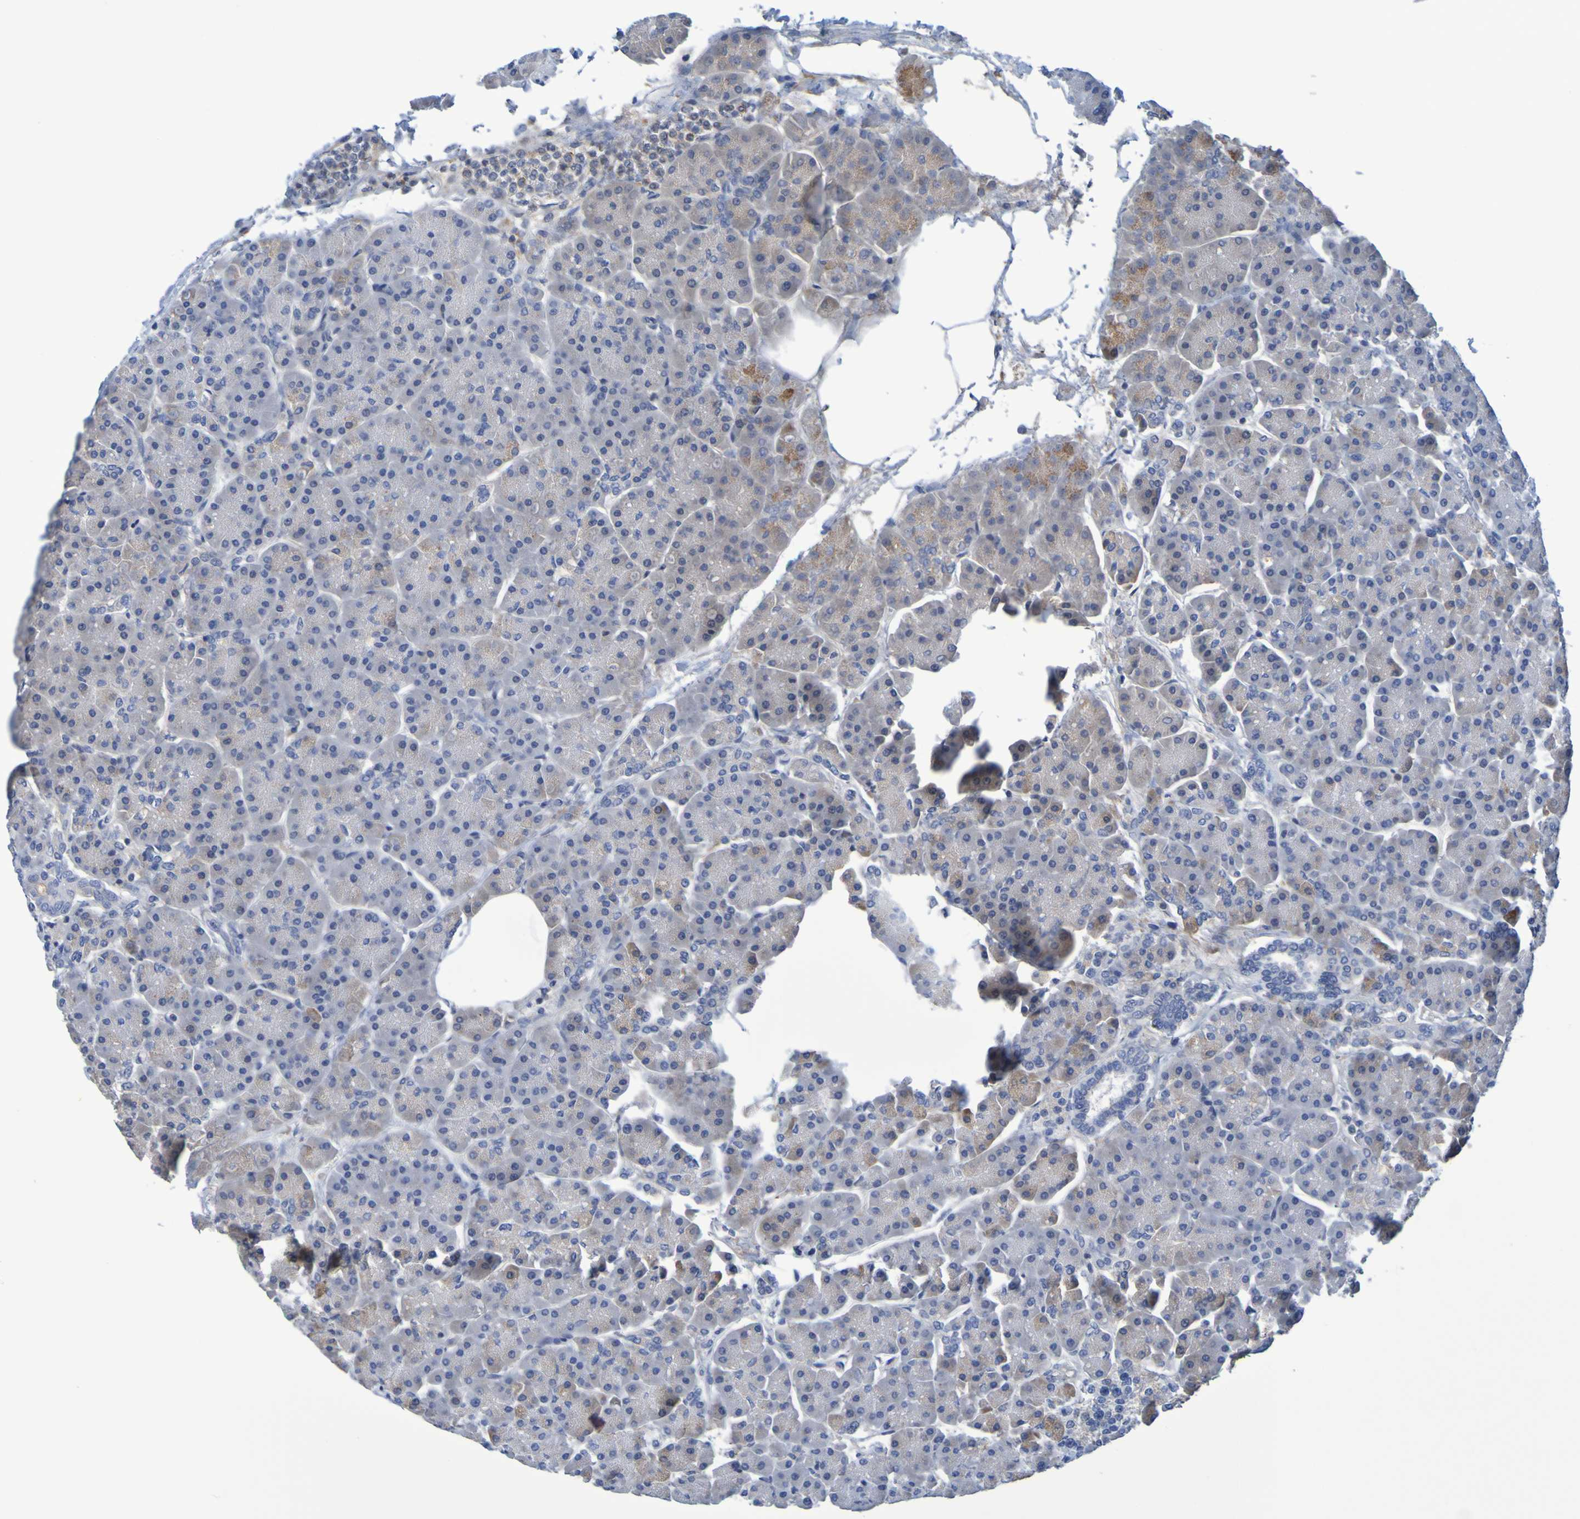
{"staining": {"intensity": "moderate", "quantity": "<25%", "location": "cytoplasmic/membranous"}, "tissue": "pancreas", "cell_type": "Exocrine glandular cells", "image_type": "normal", "snomed": [{"axis": "morphology", "description": "Normal tissue, NOS"}, {"axis": "topography", "description": "Pancreas"}], "caption": "DAB immunohistochemical staining of benign human pancreas reveals moderate cytoplasmic/membranous protein expression in approximately <25% of exocrine glandular cells. Using DAB (brown) and hematoxylin (blue) stains, captured at high magnification using brightfield microscopy.", "gene": "GAB3", "patient": {"sex": "female", "age": 70}}